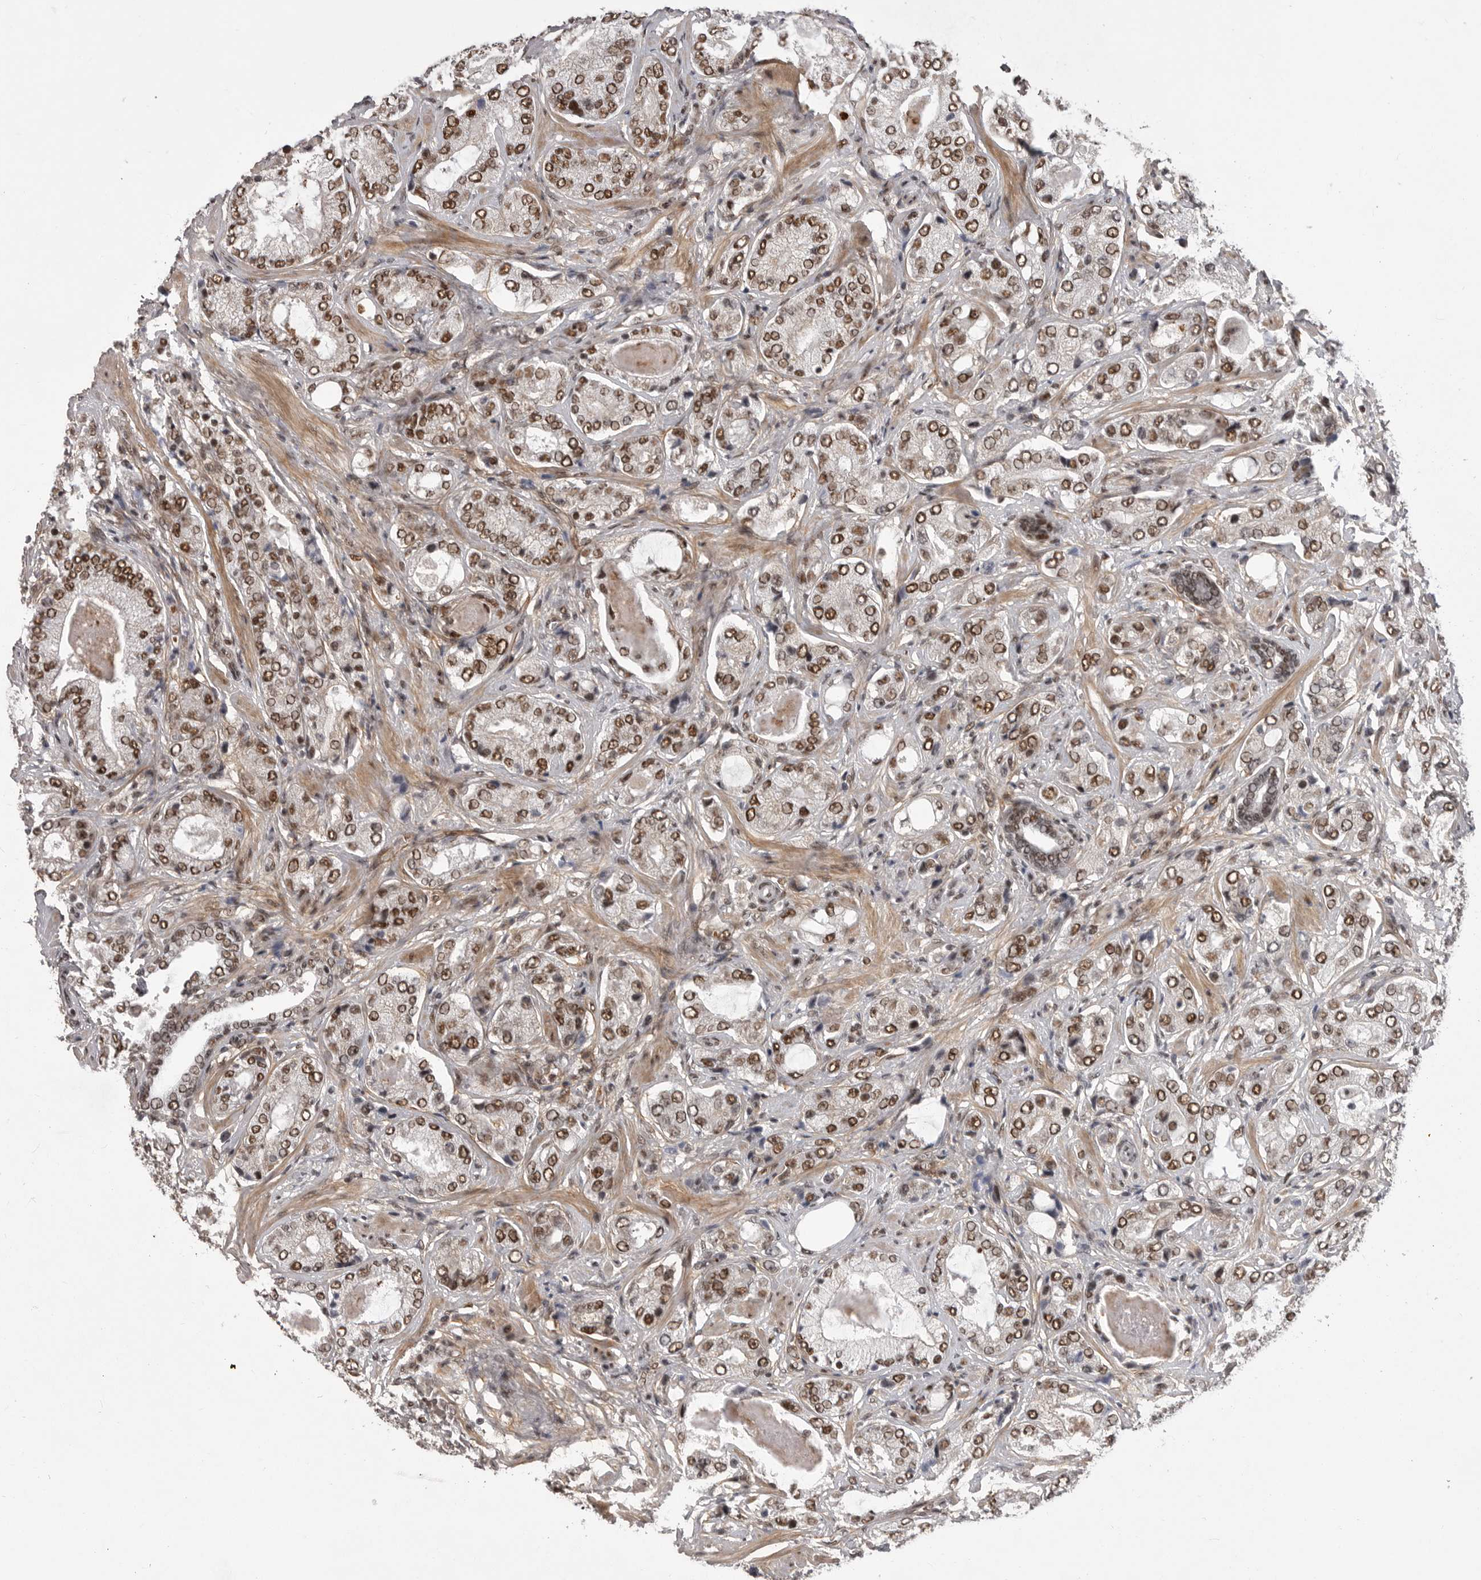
{"staining": {"intensity": "moderate", "quantity": ">75%", "location": "nuclear"}, "tissue": "prostate cancer", "cell_type": "Tumor cells", "image_type": "cancer", "snomed": [{"axis": "morphology", "description": "Normal tissue, NOS"}, {"axis": "morphology", "description": "Adenocarcinoma, High grade"}, {"axis": "topography", "description": "Prostate"}, {"axis": "topography", "description": "Peripheral nerve tissue"}], "caption": "Brown immunohistochemical staining in prostate adenocarcinoma (high-grade) reveals moderate nuclear expression in approximately >75% of tumor cells.", "gene": "PPP1R8", "patient": {"sex": "male", "age": 59}}